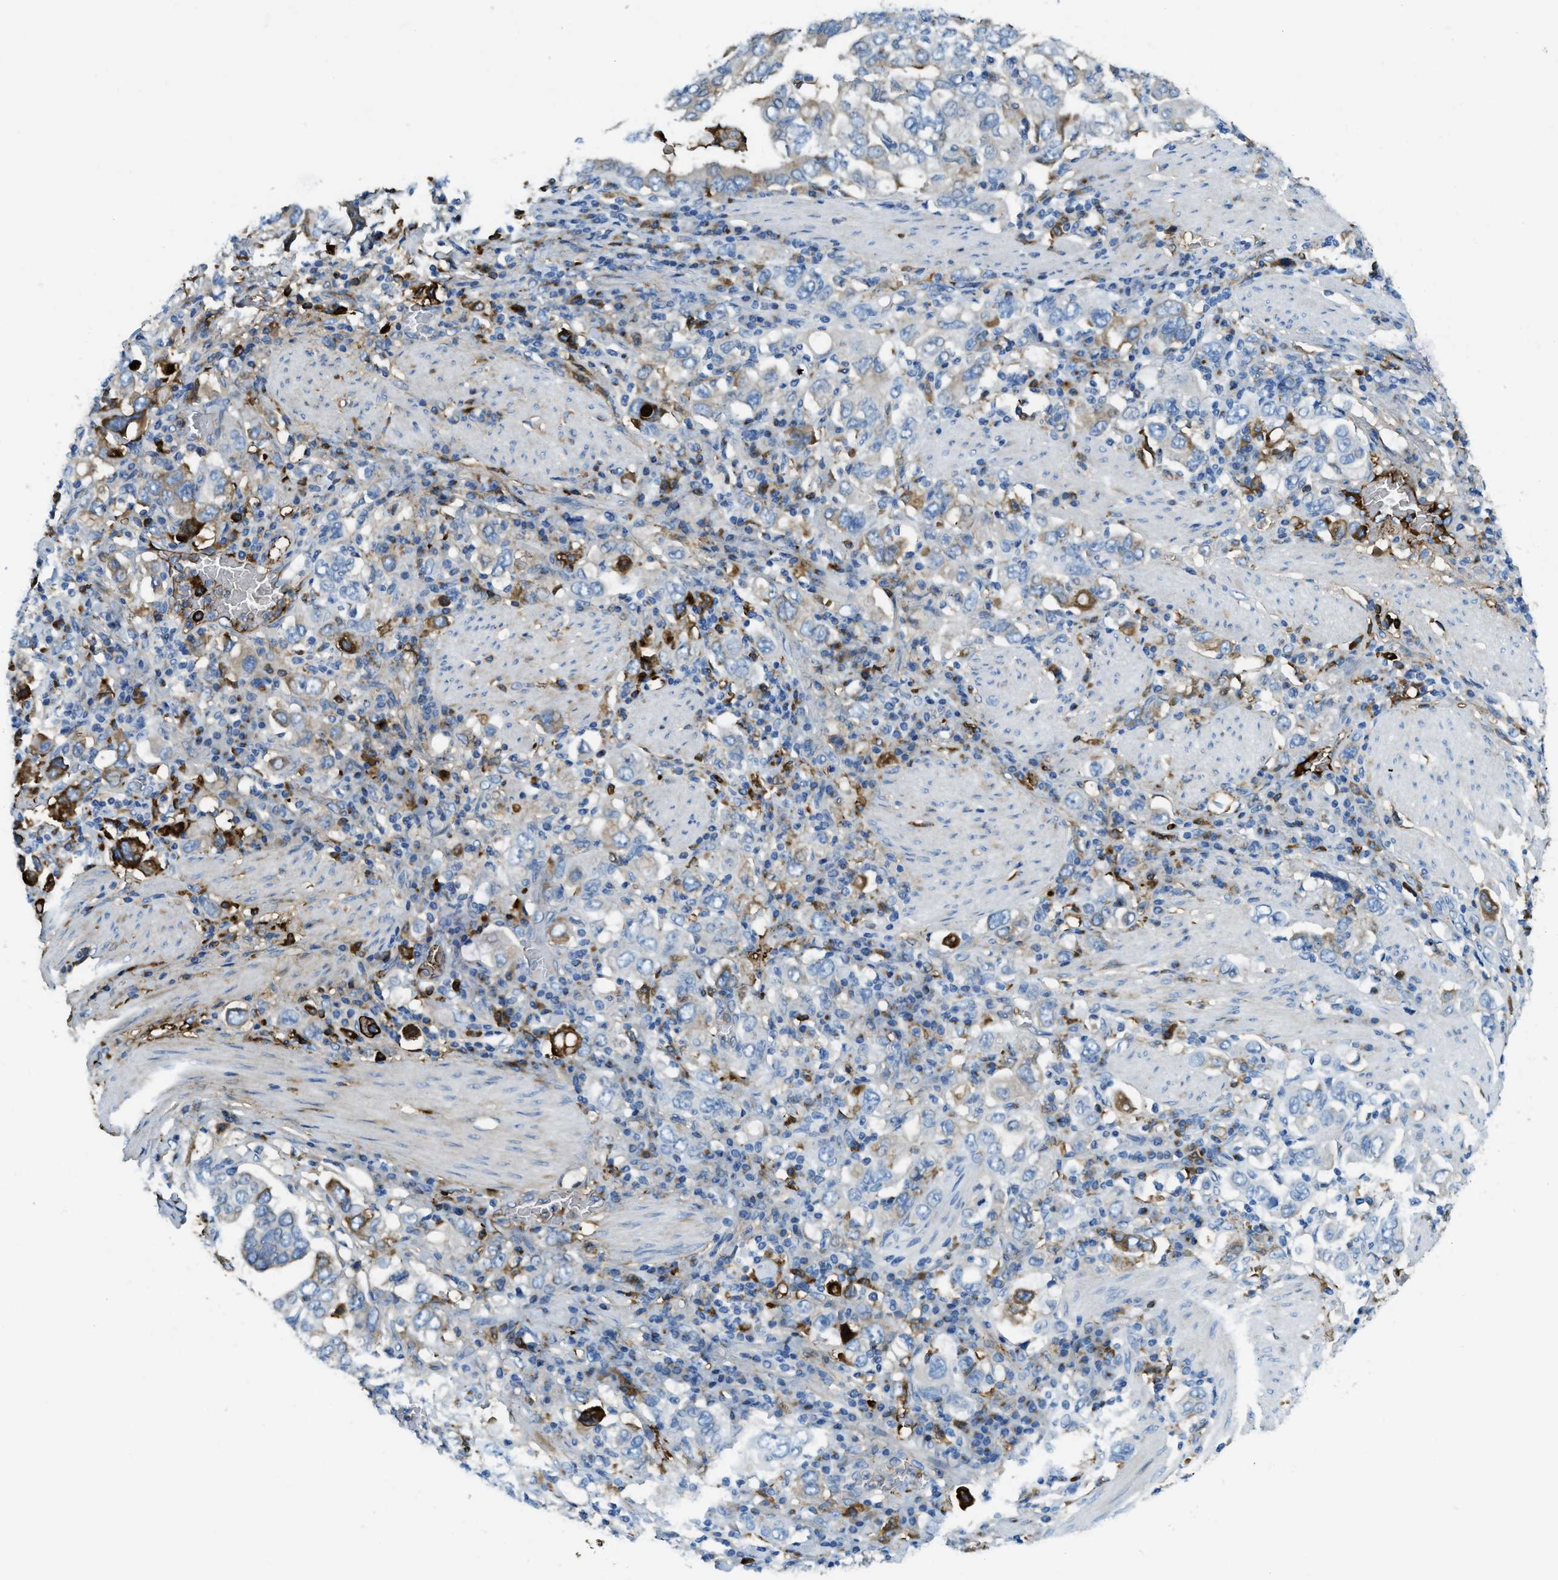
{"staining": {"intensity": "weak", "quantity": "<25%", "location": "cytoplasmic/membranous"}, "tissue": "stomach cancer", "cell_type": "Tumor cells", "image_type": "cancer", "snomed": [{"axis": "morphology", "description": "Adenocarcinoma, NOS"}, {"axis": "topography", "description": "Stomach, upper"}], "caption": "A high-resolution photomicrograph shows IHC staining of adenocarcinoma (stomach), which exhibits no significant staining in tumor cells. Nuclei are stained in blue.", "gene": "TRIM59", "patient": {"sex": "male", "age": 62}}